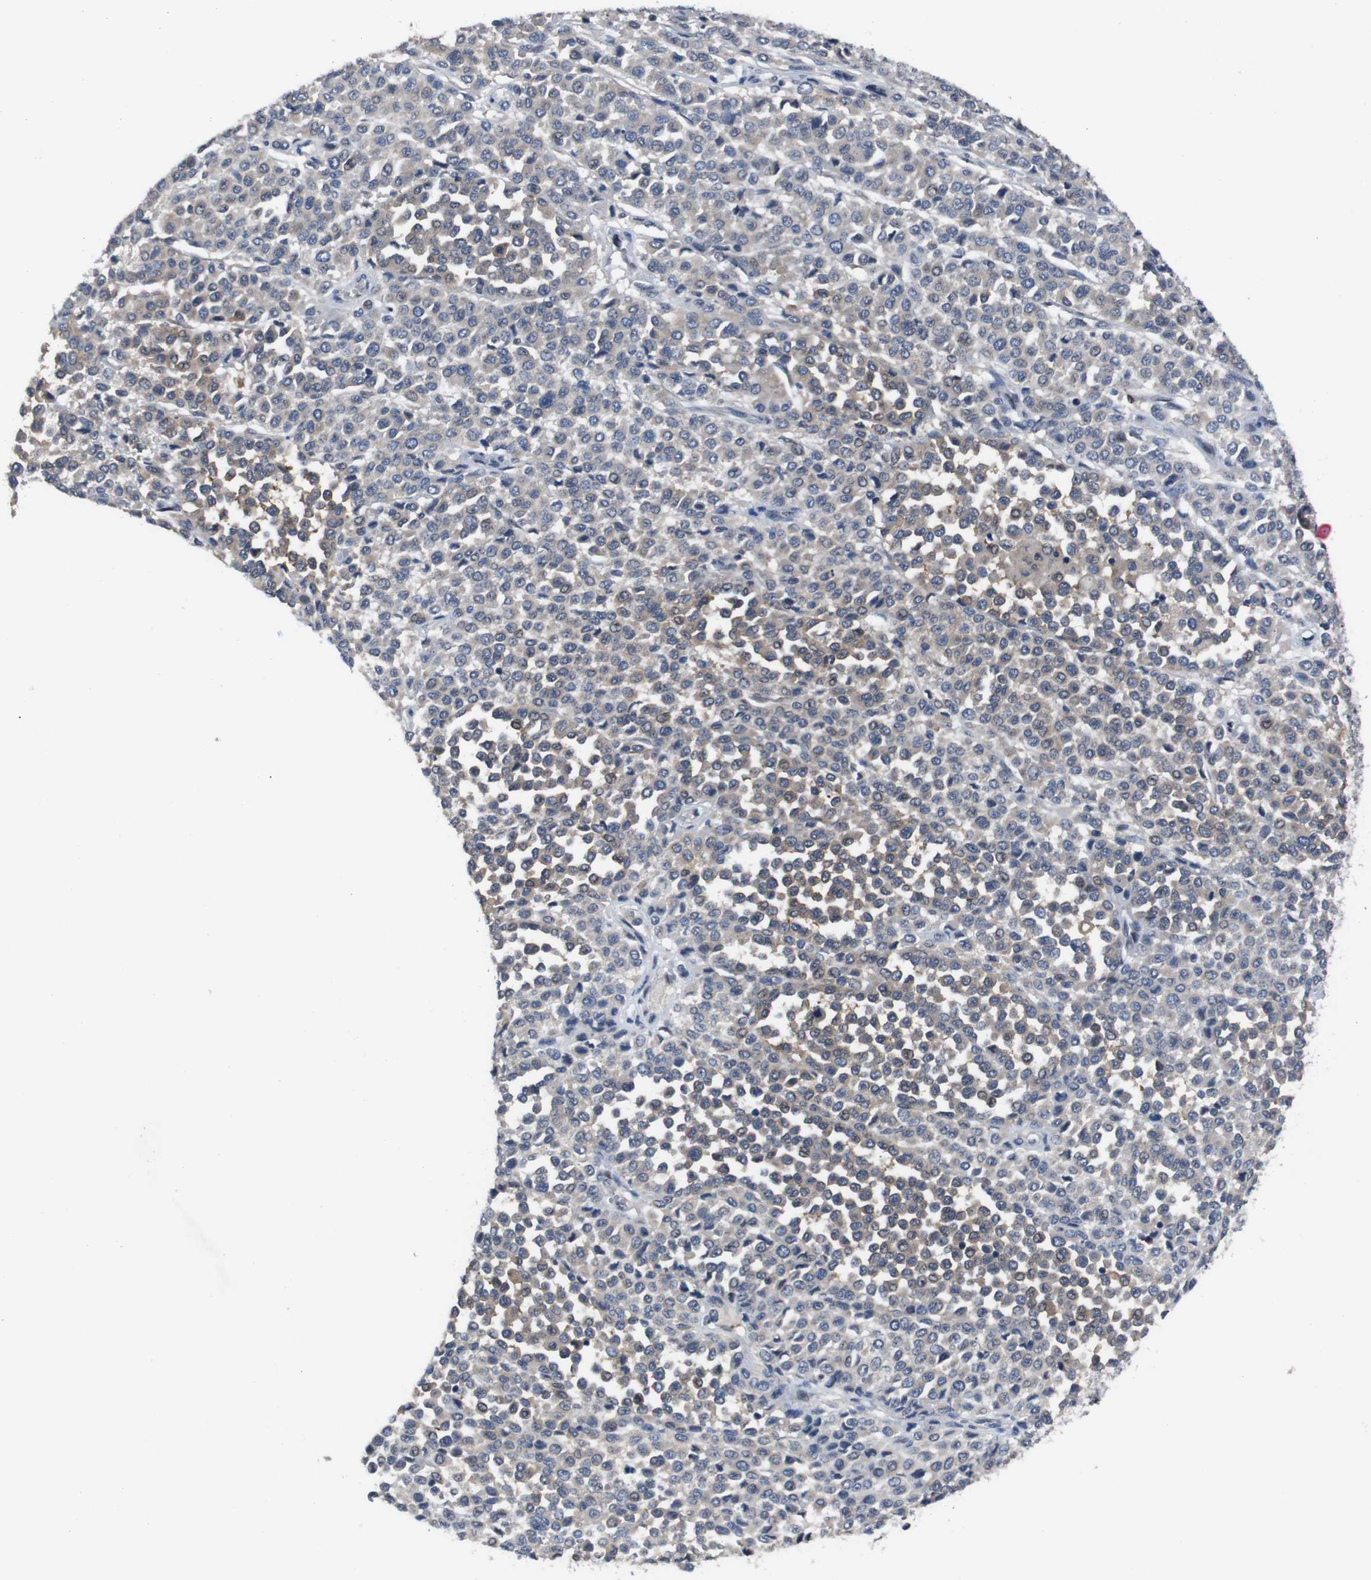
{"staining": {"intensity": "weak", "quantity": "<25%", "location": "cytoplasmic/membranous"}, "tissue": "melanoma", "cell_type": "Tumor cells", "image_type": "cancer", "snomed": [{"axis": "morphology", "description": "Malignant melanoma, Metastatic site"}, {"axis": "topography", "description": "Pancreas"}], "caption": "Immunohistochemistry of human melanoma reveals no expression in tumor cells. (DAB immunohistochemistry visualized using brightfield microscopy, high magnification).", "gene": "SEMA4B", "patient": {"sex": "female", "age": 30}}